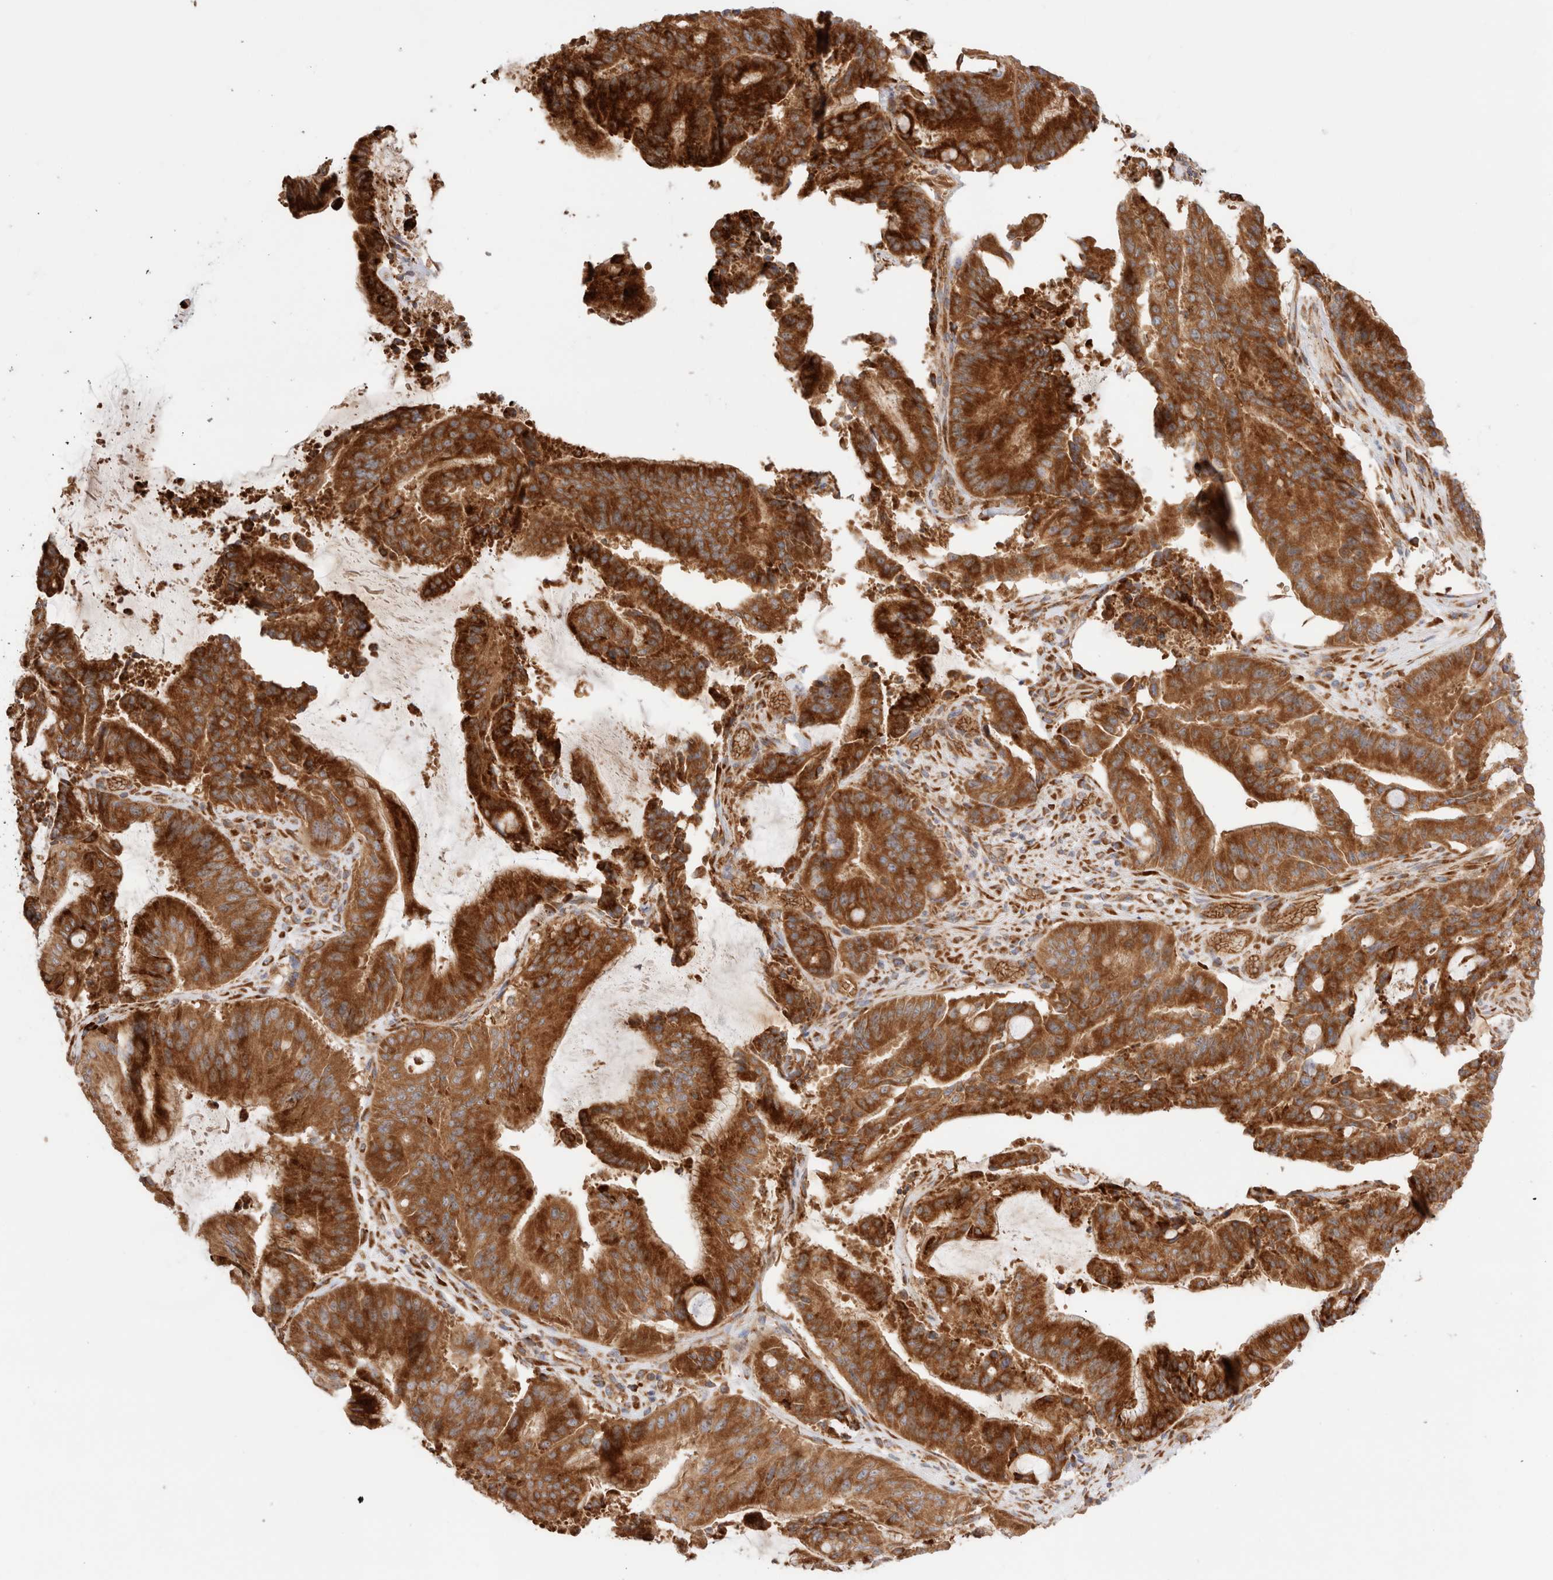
{"staining": {"intensity": "strong", "quantity": ">75%", "location": "cytoplasmic/membranous"}, "tissue": "liver cancer", "cell_type": "Tumor cells", "image_type": "cancer", "snomed": [{"axis": "morphology", "description": "Normal tissue, NOS"}, {"axis": "morphology", "description": "Cholangiocarcinoma"}, {"axis": "topography", "description": "Liver"}, {"axis": "topography", "description": "Peripheral nerve tissue"}], "caption": "The histopathology image shows staining of liver cancer (cholangiocarcinoma), revealing strong cytoplasmic/membranous protein expression (brown color) within tumor cells.", "gene": "UTS2B", "patient": {"sex": "female", "age": 73}}